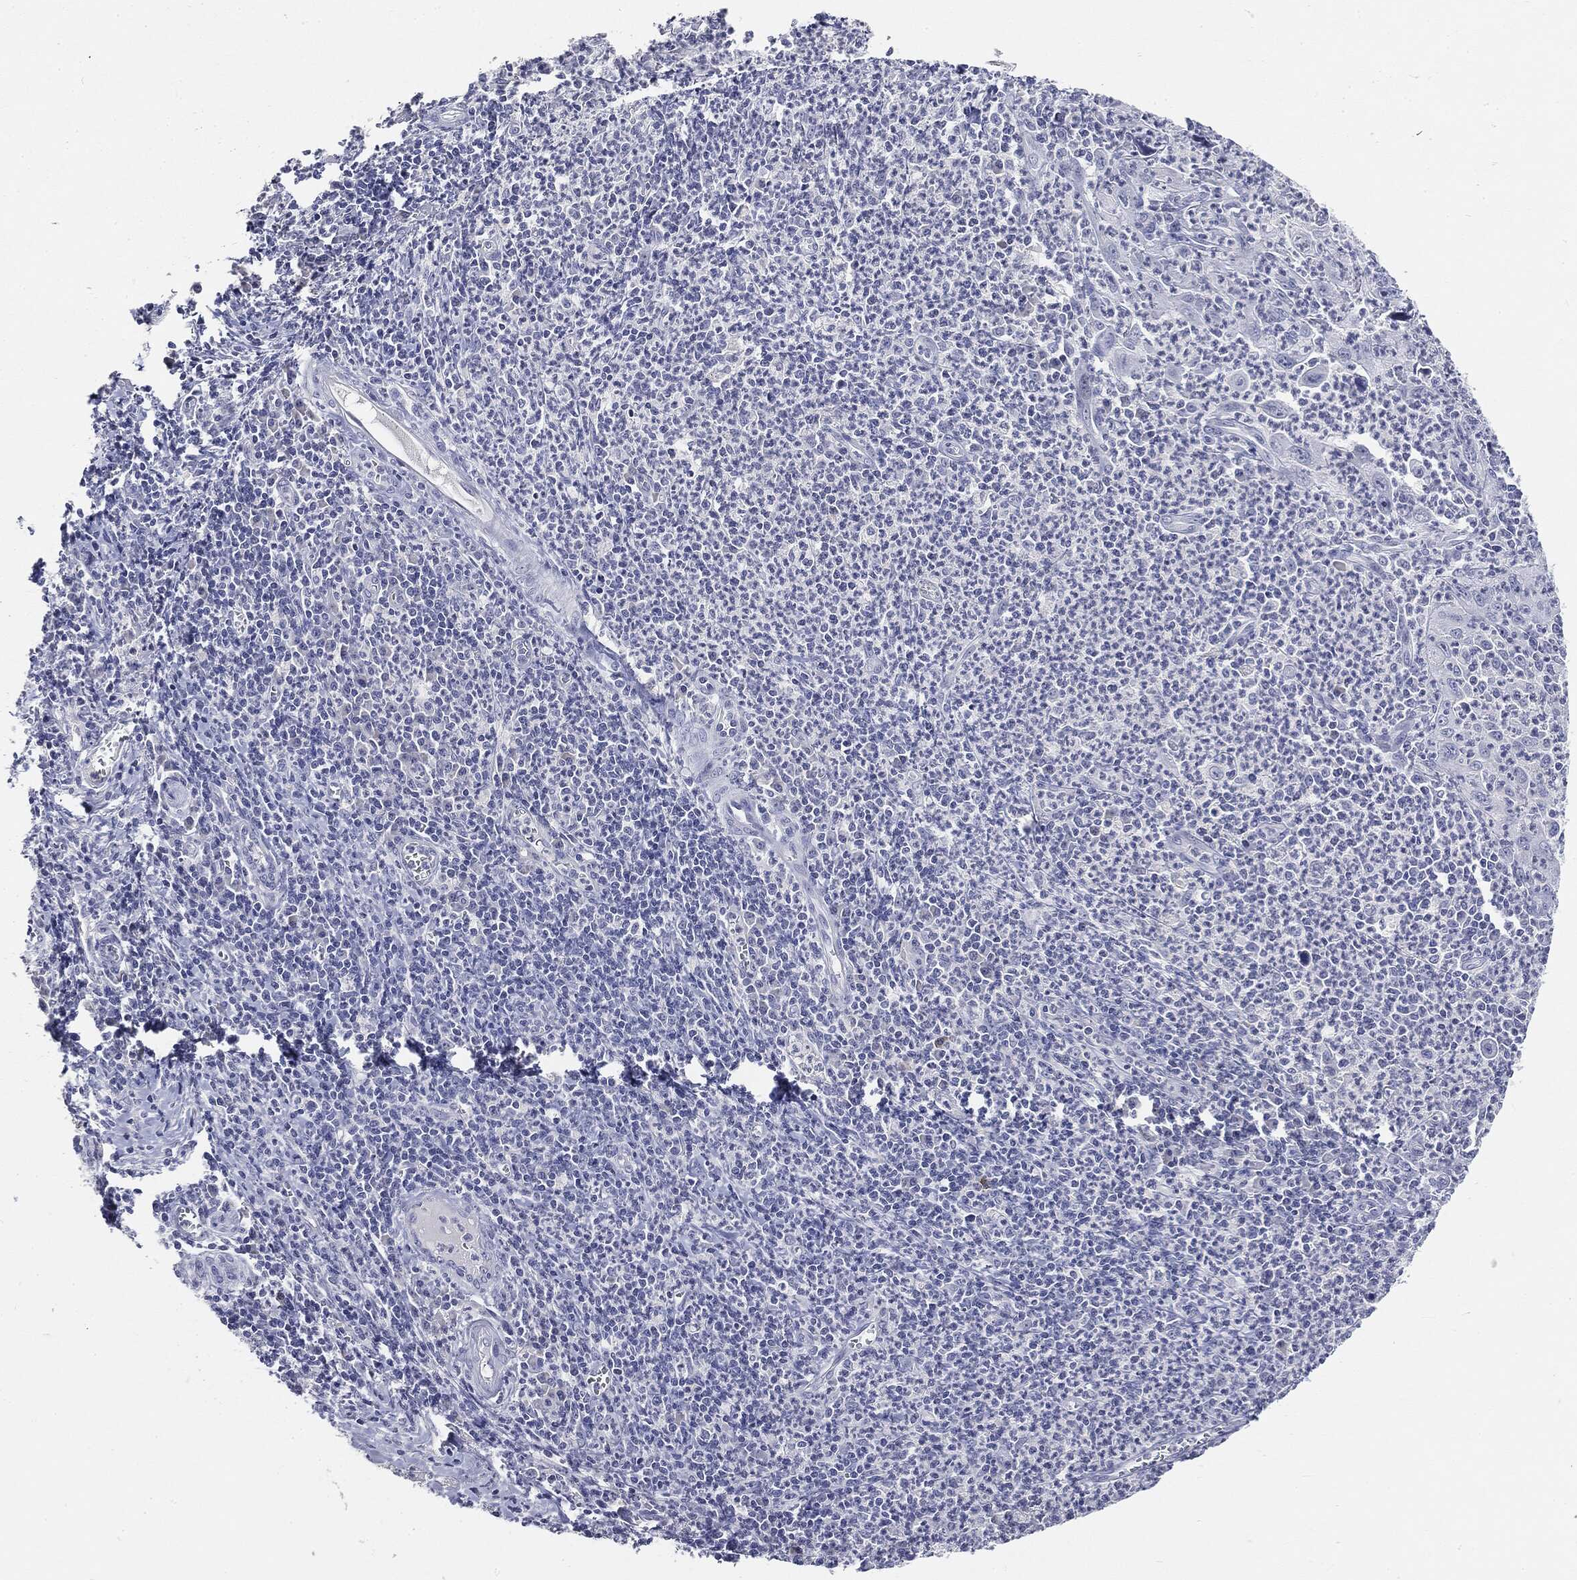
{"staining": {"intensity": "negative", "quantity": "none", "location": "none"}, "tissue": "cervical cancer", "cell_type": "Tumor cells", "image_type": "cancer", "snomed": [{"axis": "morphology", "description": "Squamous cell carcinoma, NOS"}, {"axis": "topography", "description": "Cervix"}], "caption": "Photomicrograph shows no significant protein positivity in tumor cells of cervical cancer (squamous cell carcinoma). The staining is performed using DAB (3,3'-diaminobenzidine) brown chromogen with nuclei counter-stained in using hematoxylin.", "gene": "CGB1", "patient": {"sex": "female", "age": 26}}